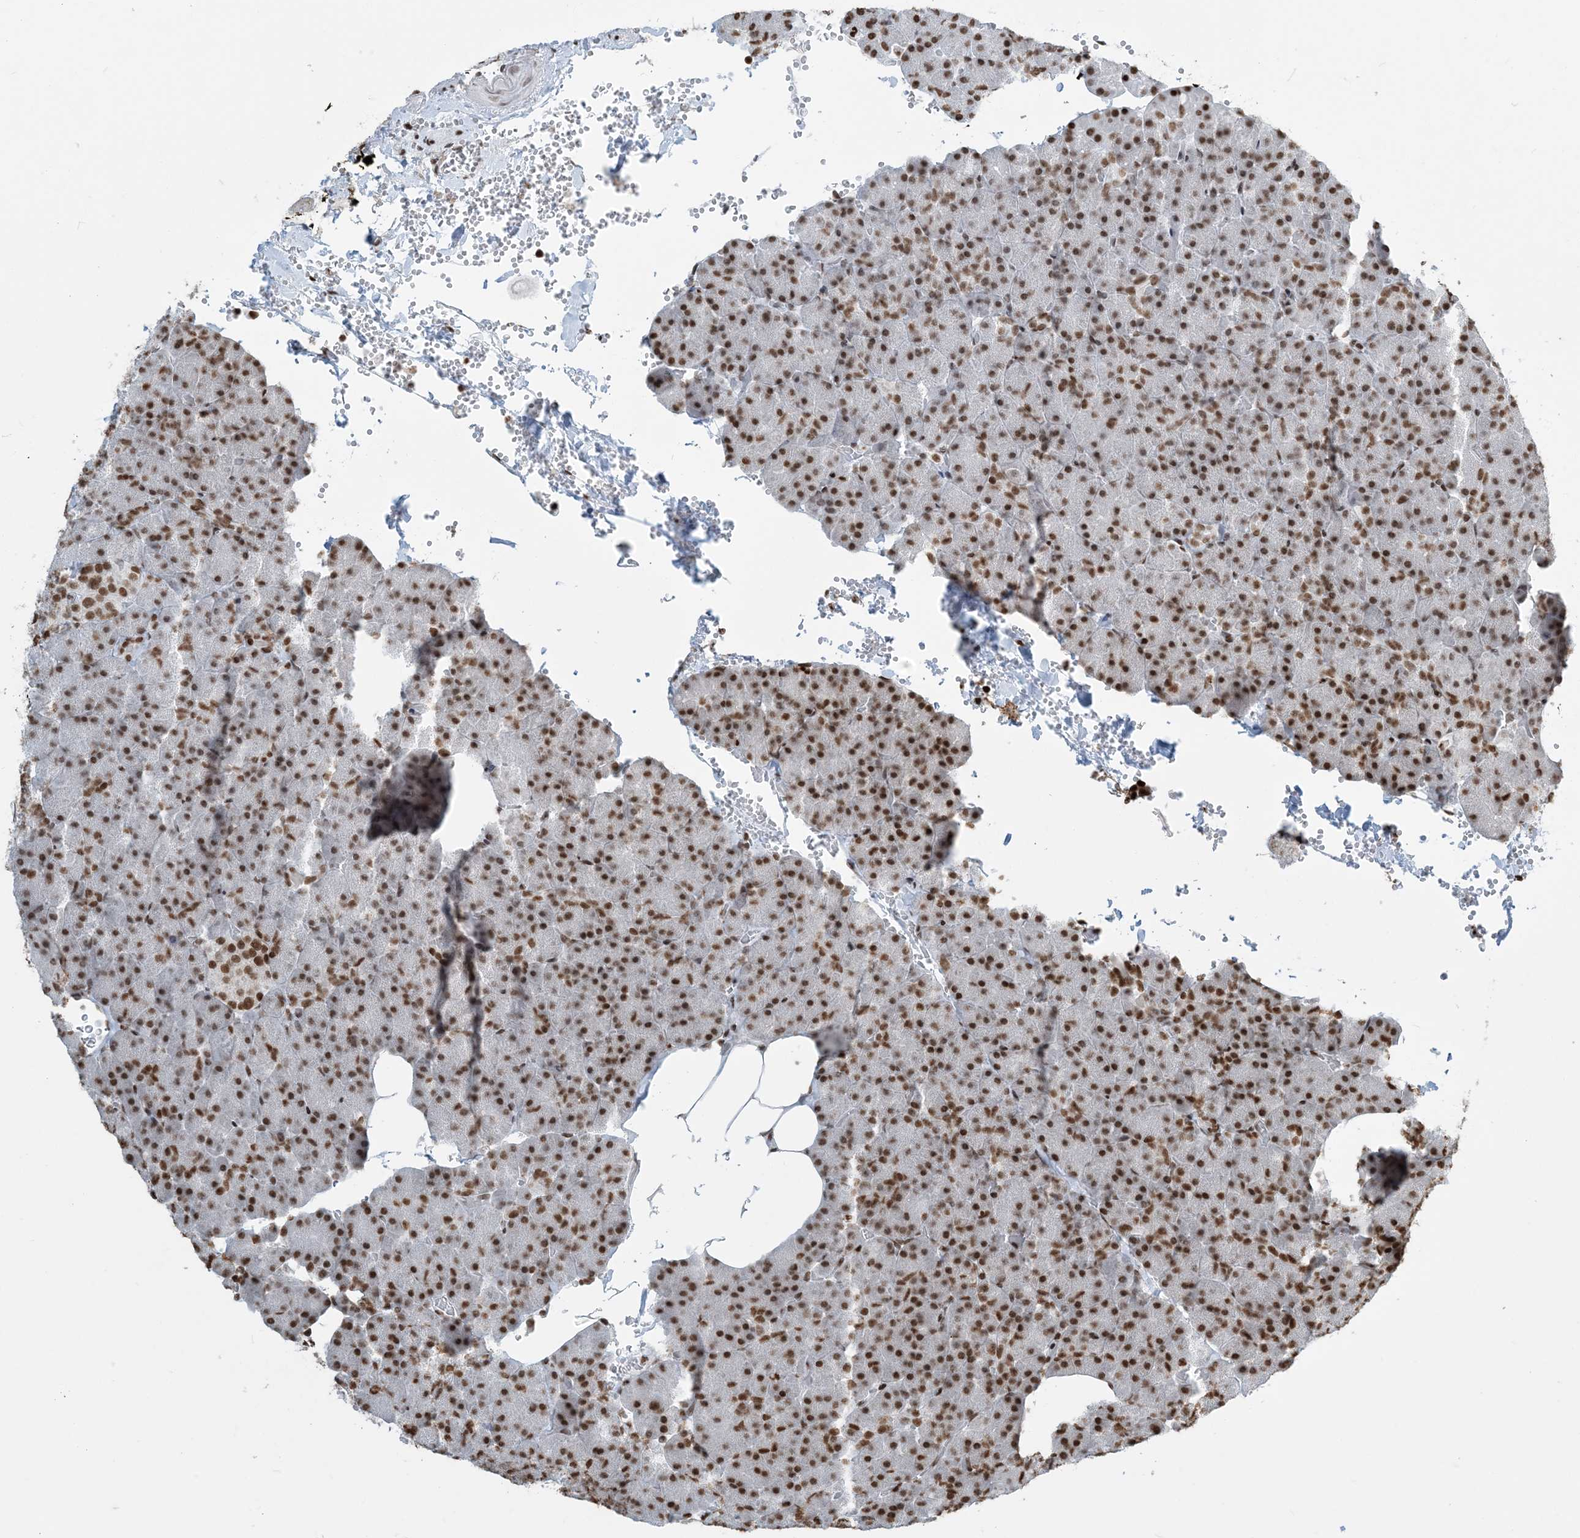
{"staining": {"intensity": "moderate", "quantity": ">75%", "location": "nuclear"}, "tissue": "pancreas", "cell_type": "Exocrine glandular cells", "image_type": "normal", "snomed": [{"axis": "morphology", "description": "Normal tissue, NOS"}, {"axis": "morphology", "description": "Carcinoid, malignant, NOS"}, {"axis": "topography", "description": "Pancreas"}], "caption": "Protein staining by immunohistochemistry exhibits moderate nuclear staining in approximately >75% of exocrine glandular cells in unremarkable pancreas.", "gene": "H3", "patient": {"sex": "female", "age": 35}}